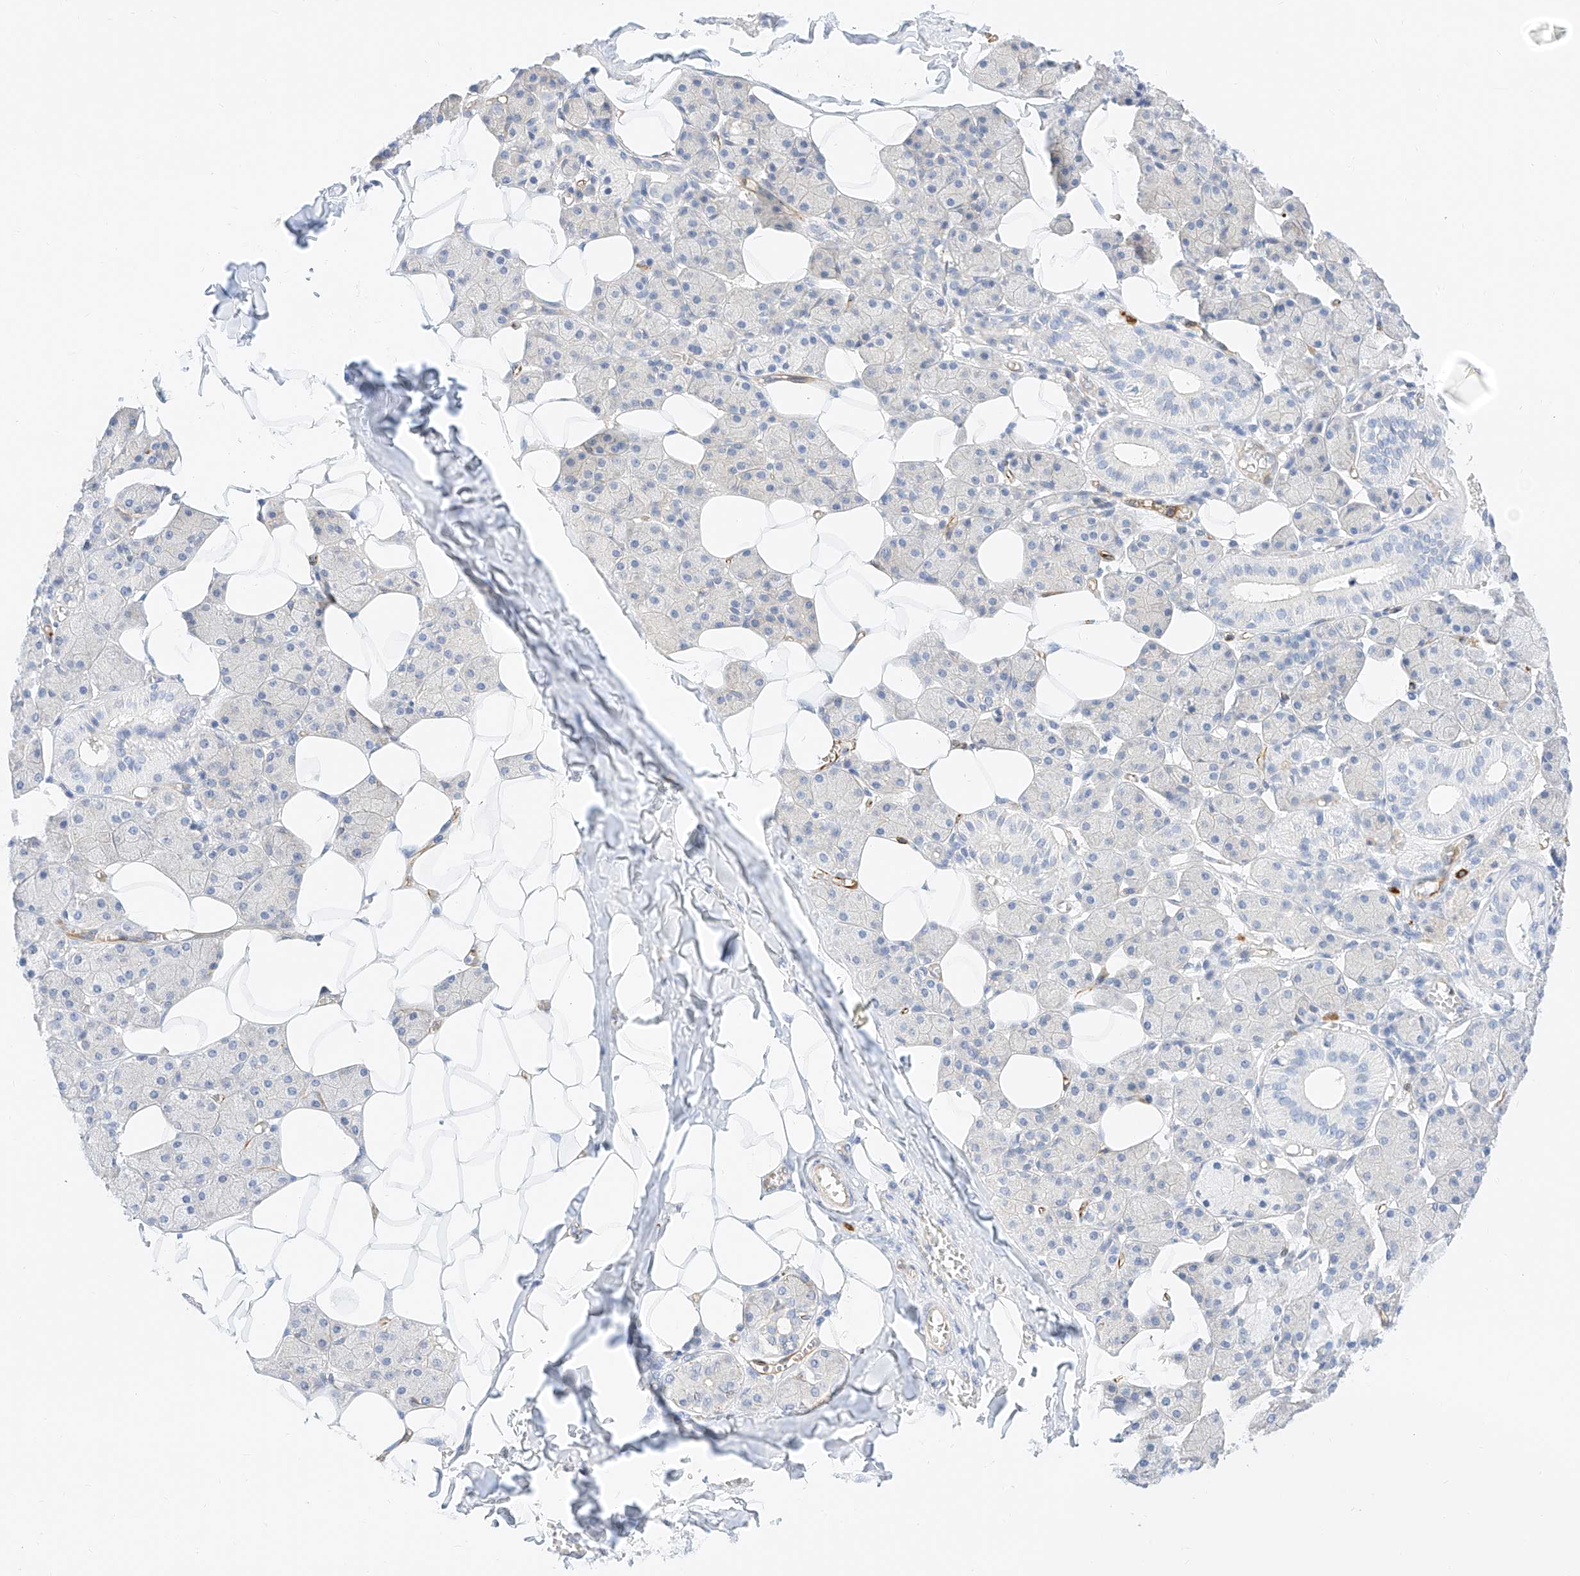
{"staining": {"intensity": "negative", "quantity": "none", "location": "none"}, "tissue": "salivary gland", "cell_type": "Glandular cells", "image_type": "normal", "snomed": [{"axis": "morphology", "description": "Normal tissue, NOS"}, {"axis": "topography", "description": "Salivary gland"}], "caption": "Immunohistochemistry micrograph of benign salivary gland stained for a protein (brown), which displays no positivity in glandular cells.", "gene": "CDCP2", "patient": {"sex": "female", "age": 33}}